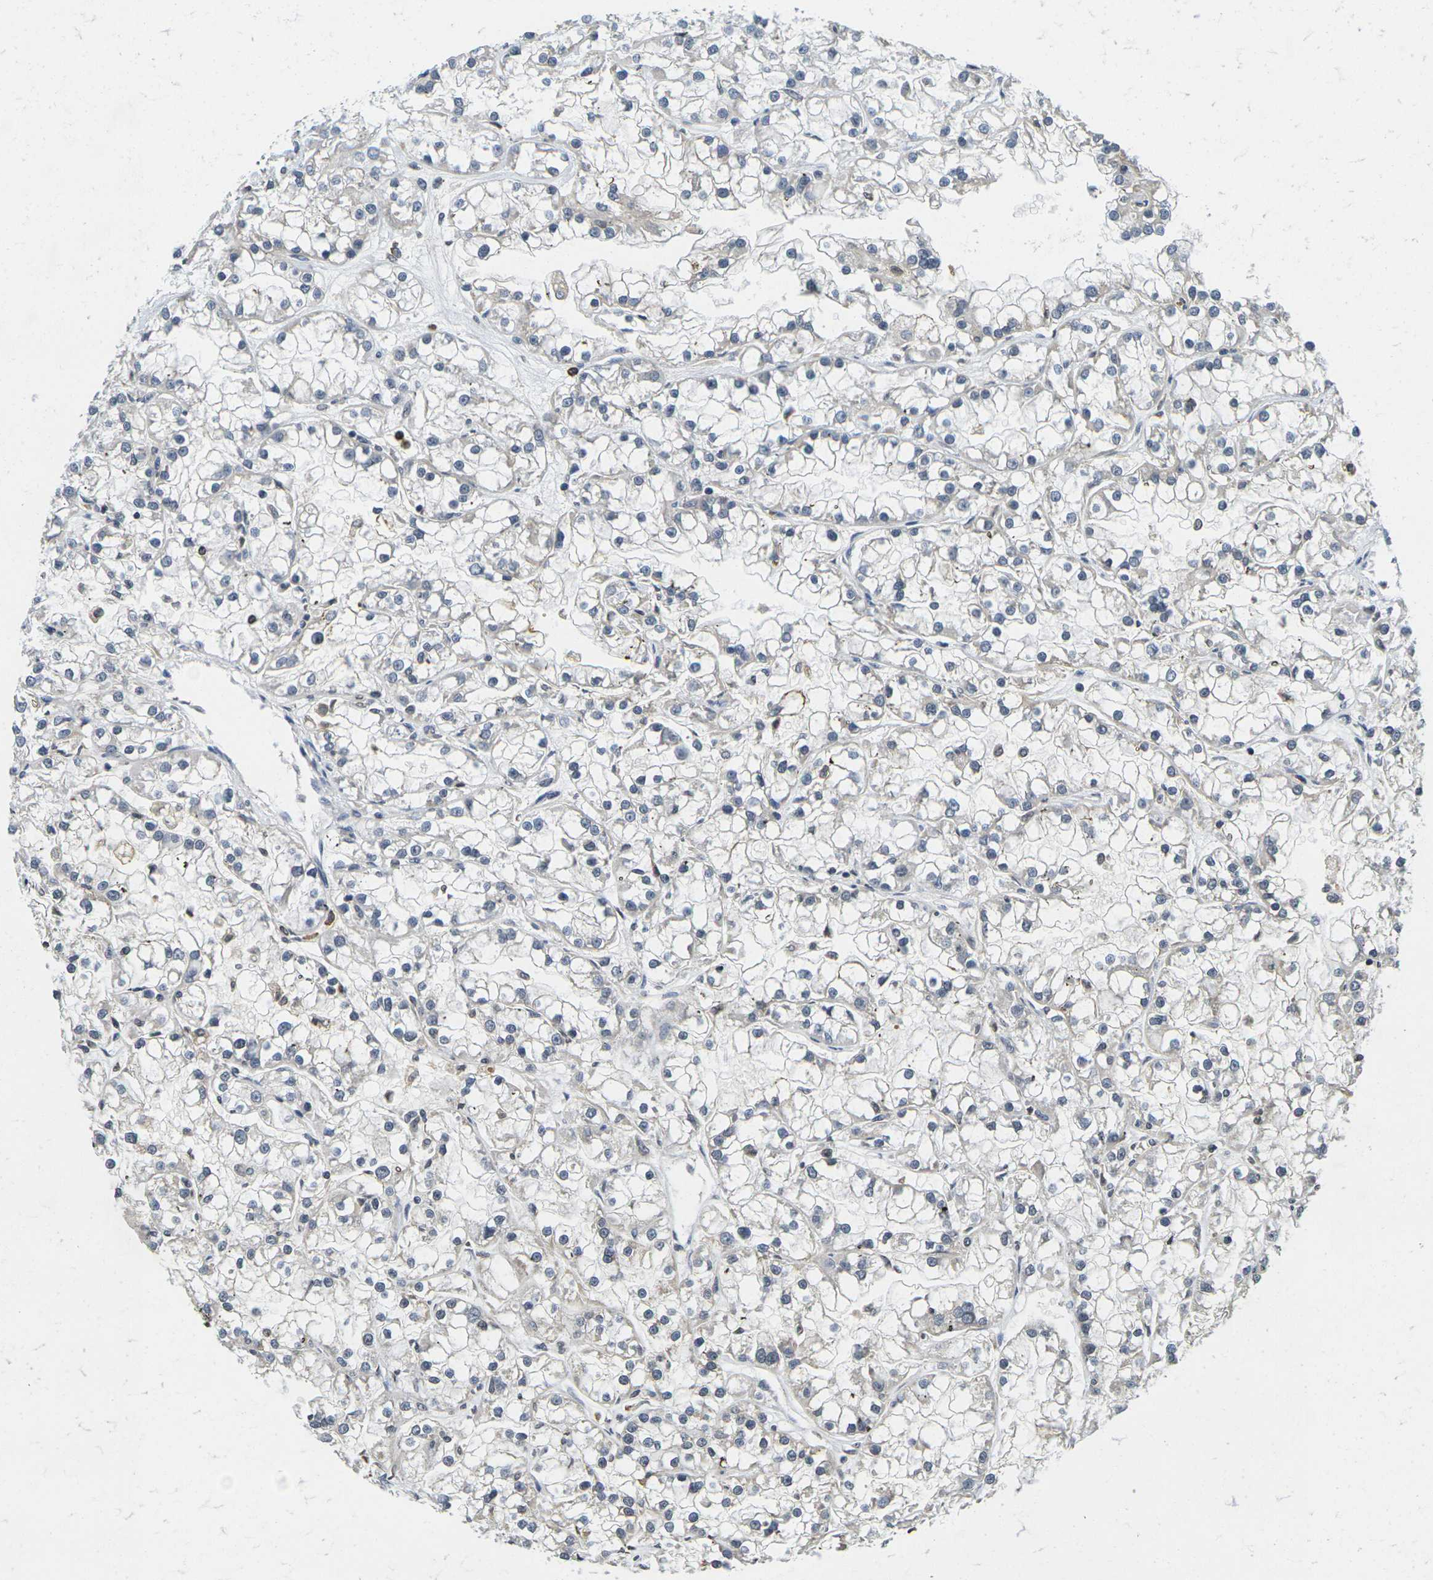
{"staining": {"intensity": "negative", "quantity": "none", "location": "none"}, "tissue": "renal cancer", "cell_type": "Tumor cells", "image_type": "cancer", "snomed": [{"axis": "morphology", "description": "Adenocarcinoma, NOS"}, {"axis": "topography", "description": "Kidney"}], "caption": "Immunohistochemistry histopathology image of neoplastic tissue: adenocarcinoma (renal) stained with DAB demonstrates no significant protein positivity in tumor cells.", "gene": "C1QC", "patient": {"sex": "female", "age": 52}}